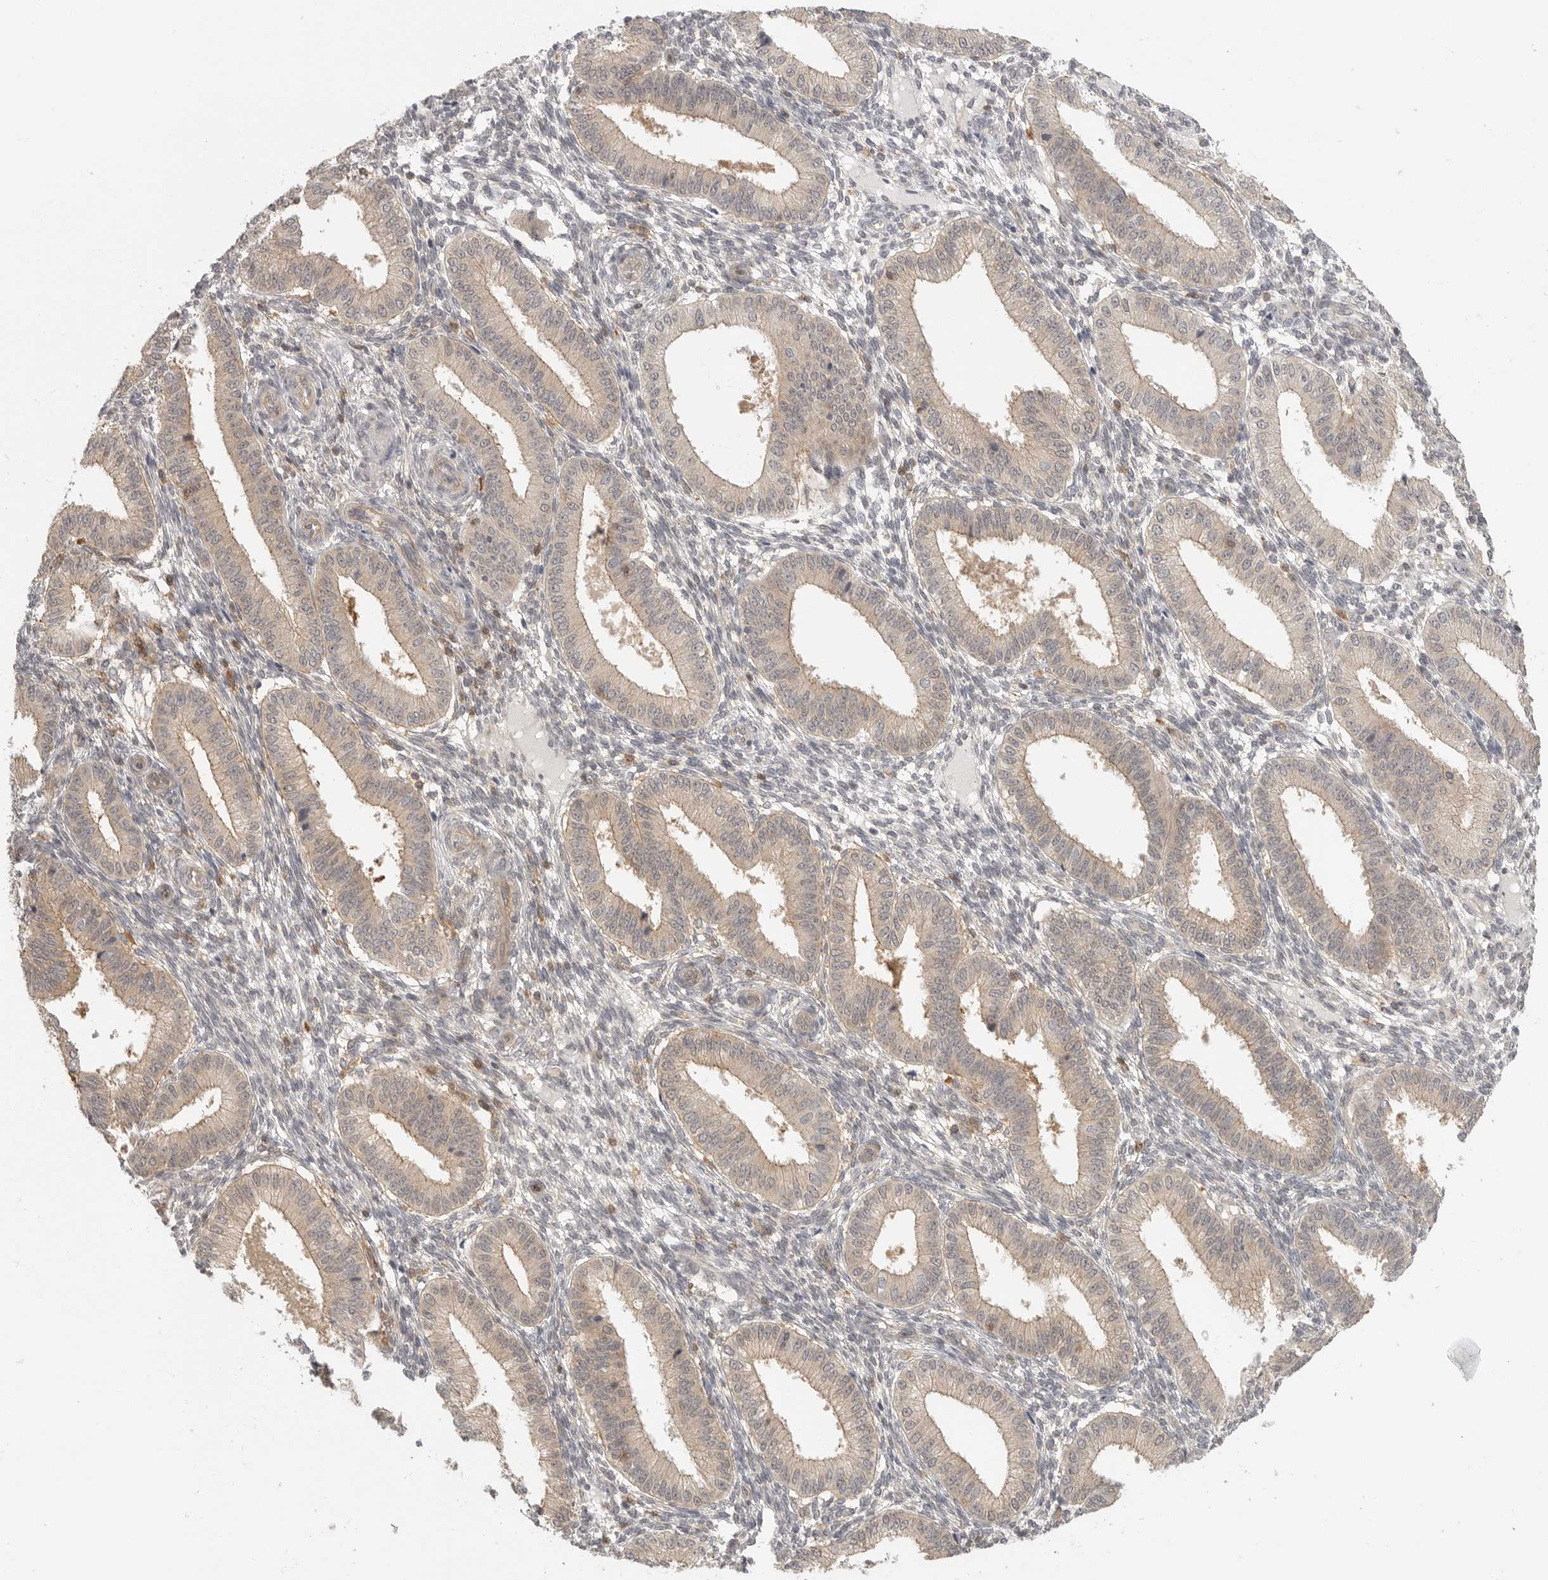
{"staining": {"intensity": "negative", "quantity": "none", "location": "none"}, "tissue": "endometrium", "cell_type": "Cells in endometrial stroma", "image_type": "normal", "snomed": [{"axis": "morphology", "description": "Normal tissue, NOS"}, {"axis": "topography", "description": "Endometrium"}], "caption": "IHC photomicrograph of normal endometrium: endometrium stained with DAB displays no significant protein staining in cells in endometrial stroma.", "gene": "DBNL", "patient": {"sex": "female", "age": 39}}